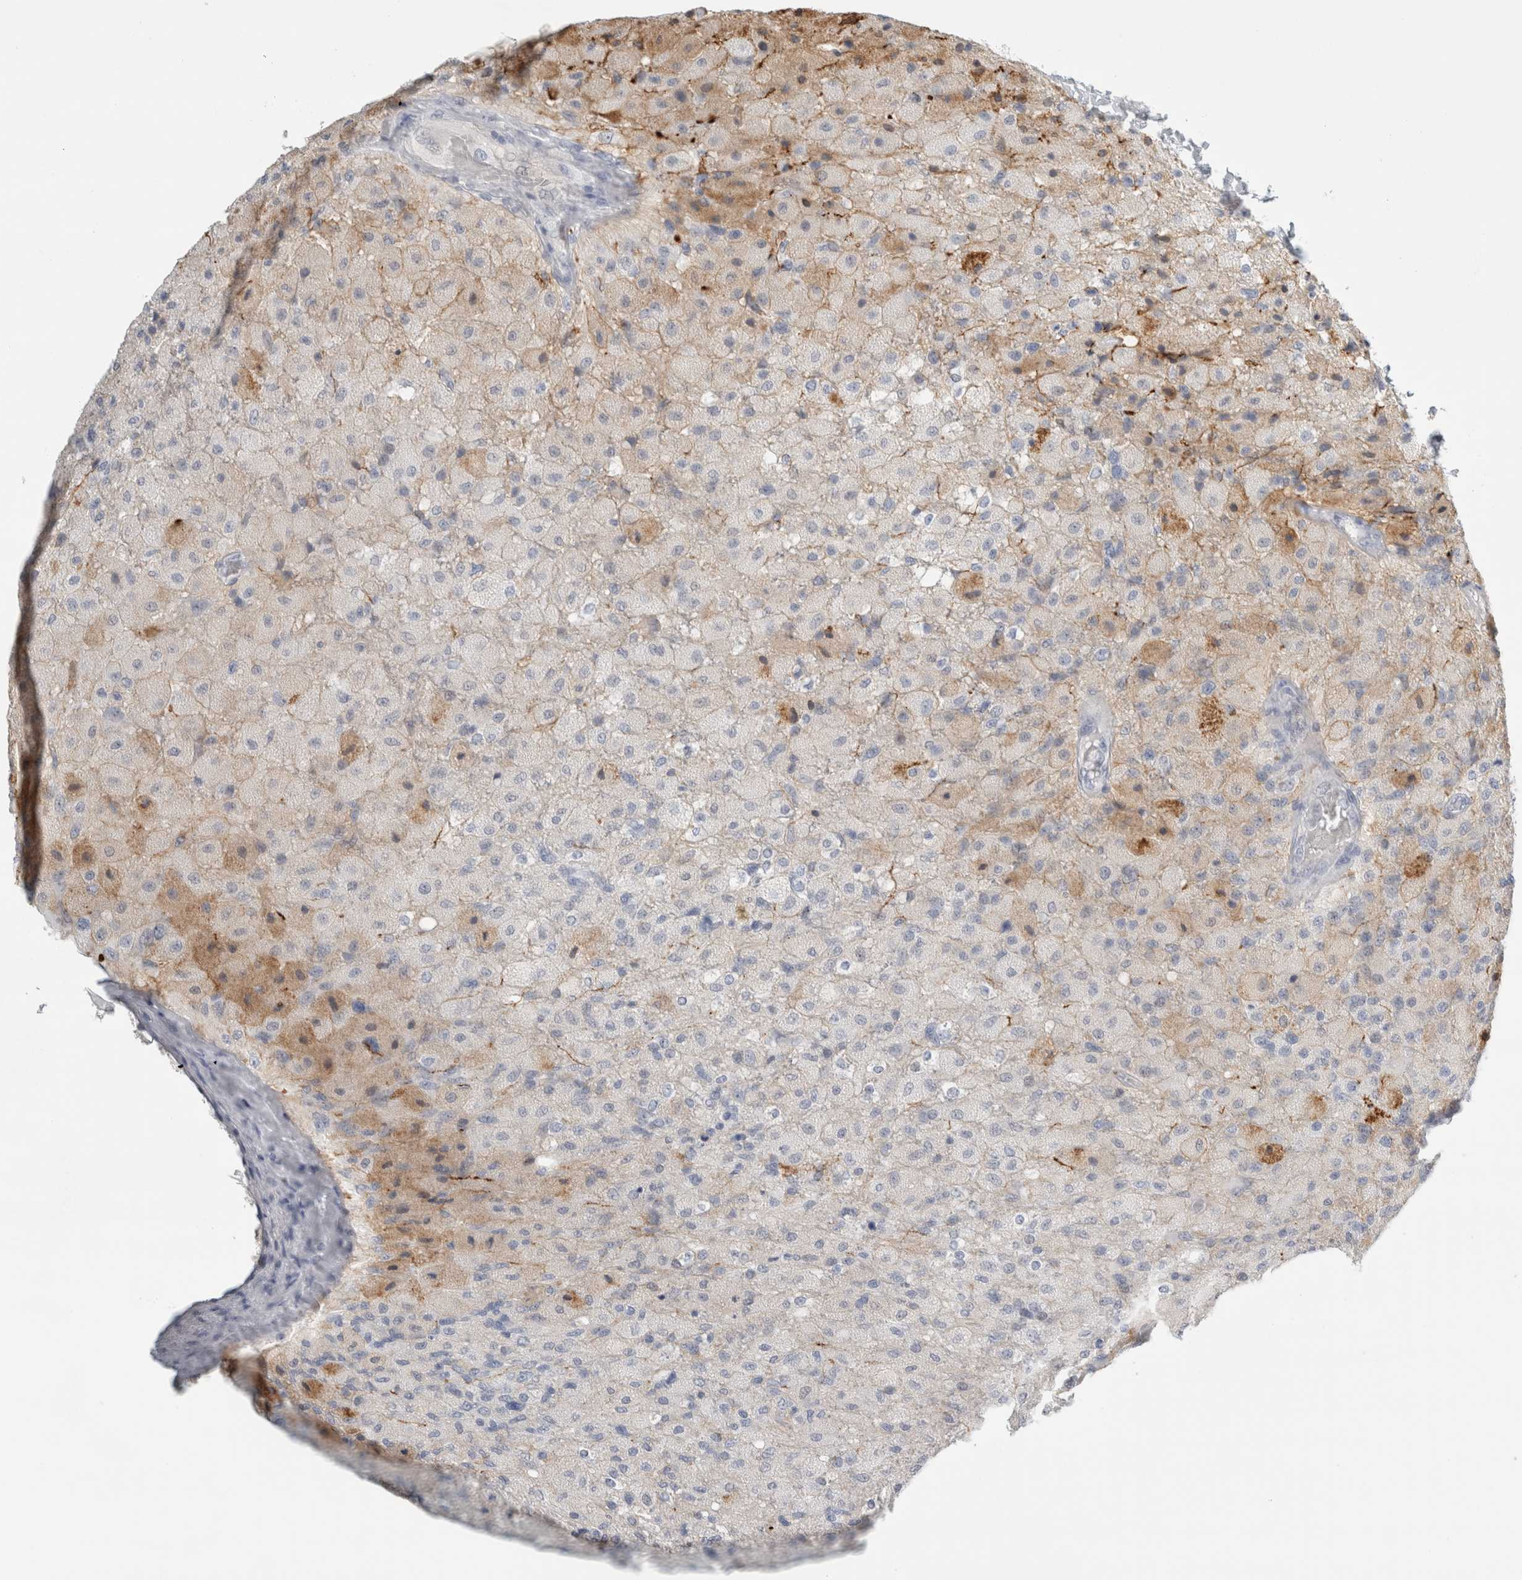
{"staining": {"intensity": "weak", "quantity": "<25%", "location": "cytoplasmic/membranous"}, "tissue": "glioma", "cell_type": "Tumor cells", "image_type": "cancer", "snomed": [{"axis": "morphology", "description": "Normal tissue, NOS"}, {"axis": "morphology", "description": "Glioma, malignant, High grade"}, {"axis": "topography", "description": "Cerebral cortex"}], "caption": "This is an IHC micrograph of glioma. There is no staining in tumor cells.", "gene": "P2RY2", "patient": {"sex": "male", "age": 77}}